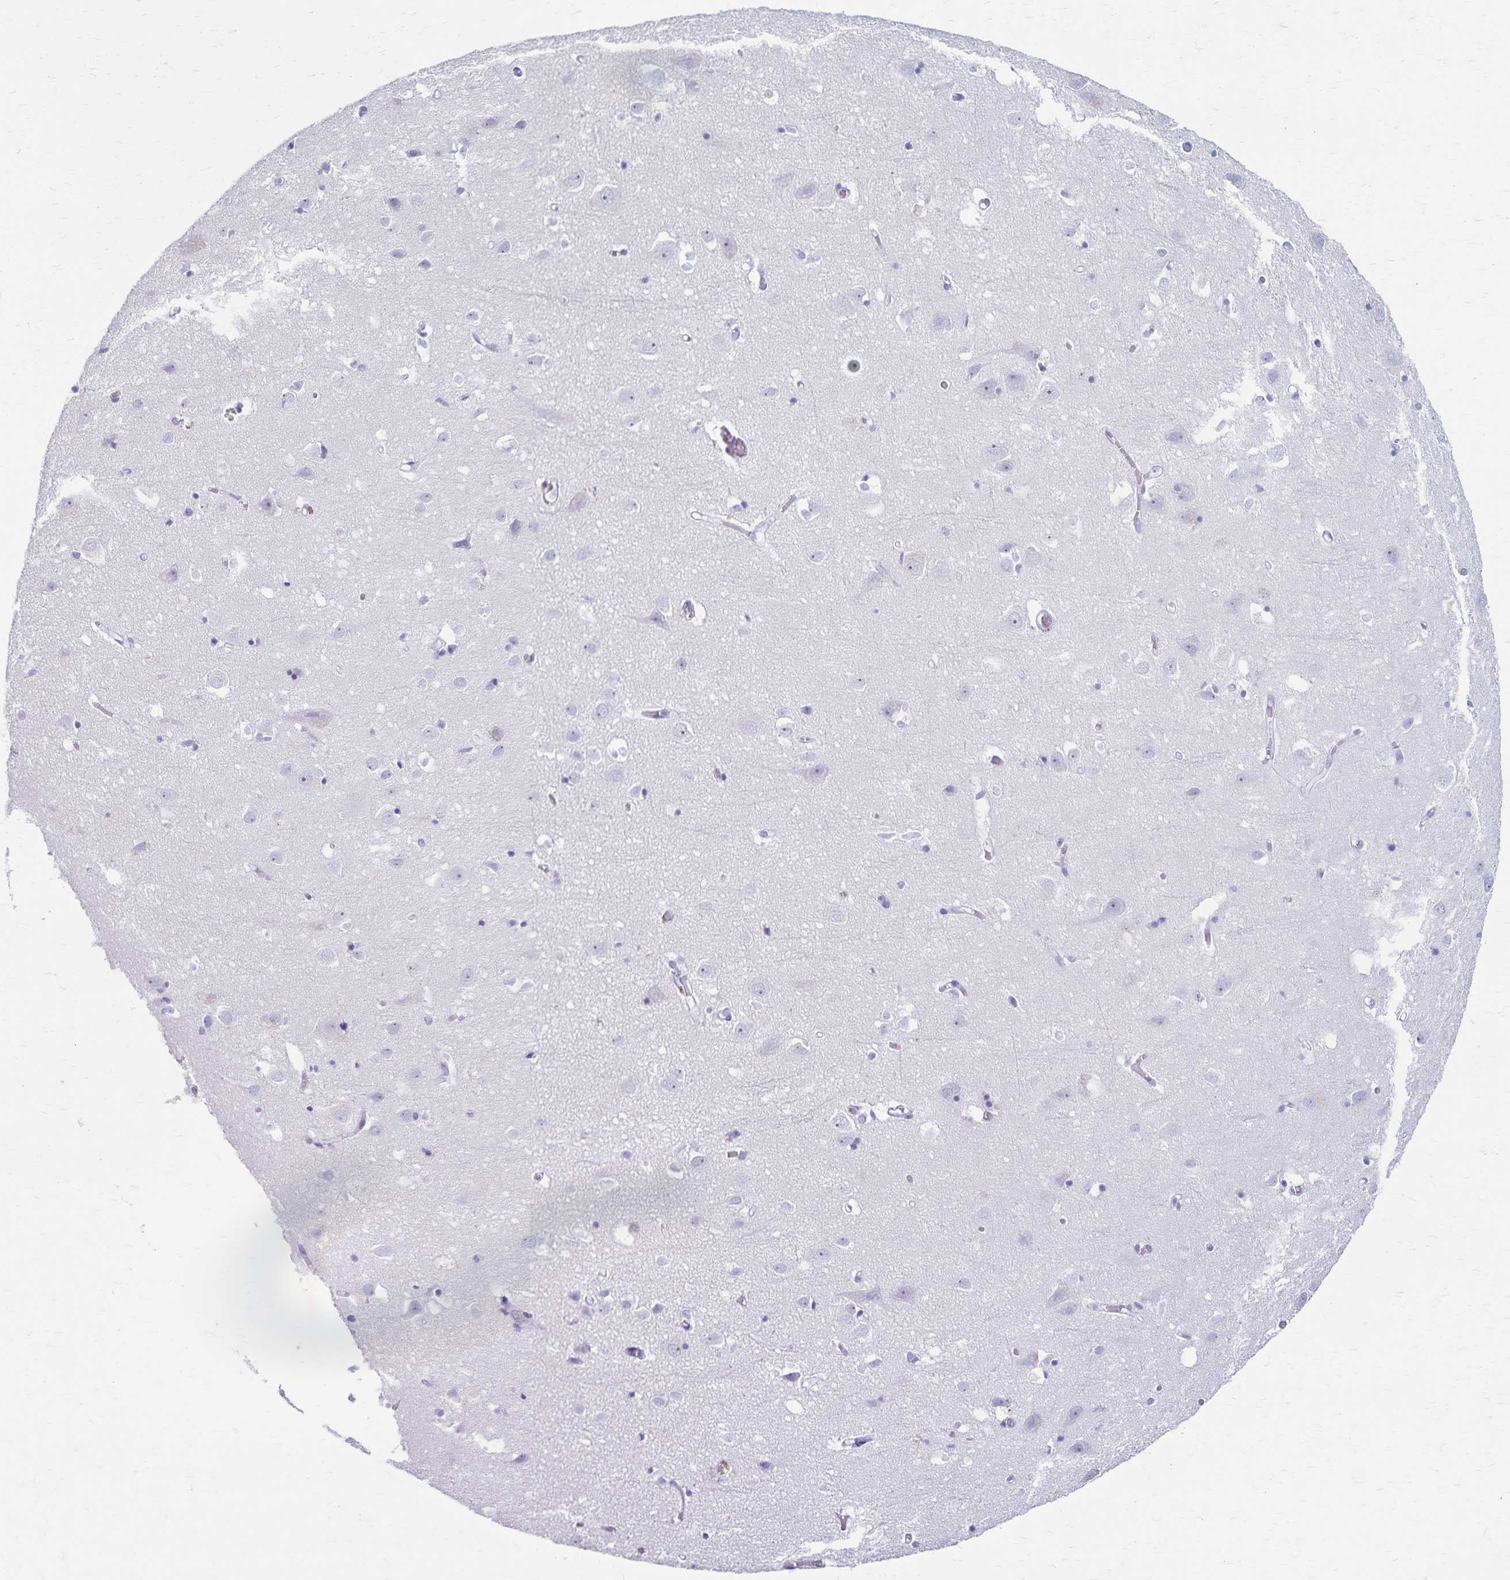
{"staining": {"intensity": "negative", "quantity": "none", "location": "none"}, "tissue": "cerebral cortex", "cell_type": "Endothelial cells", "image_type": "normal", "snomed": [{"axis": "morphology", "description": "Normal tissue, NOS"}, {"axis": "topography", "description": "Cerebral cortex"}], "caption": "Immunohistochemistry (IHC) histopathology image of unremarkable cerebral cortex: human cerebral cortex stained with DAB displays no significant protein positivity in endothelial cells.", "gene": "GPBAR1", "patient": {"sex": "male", "age": 70}}